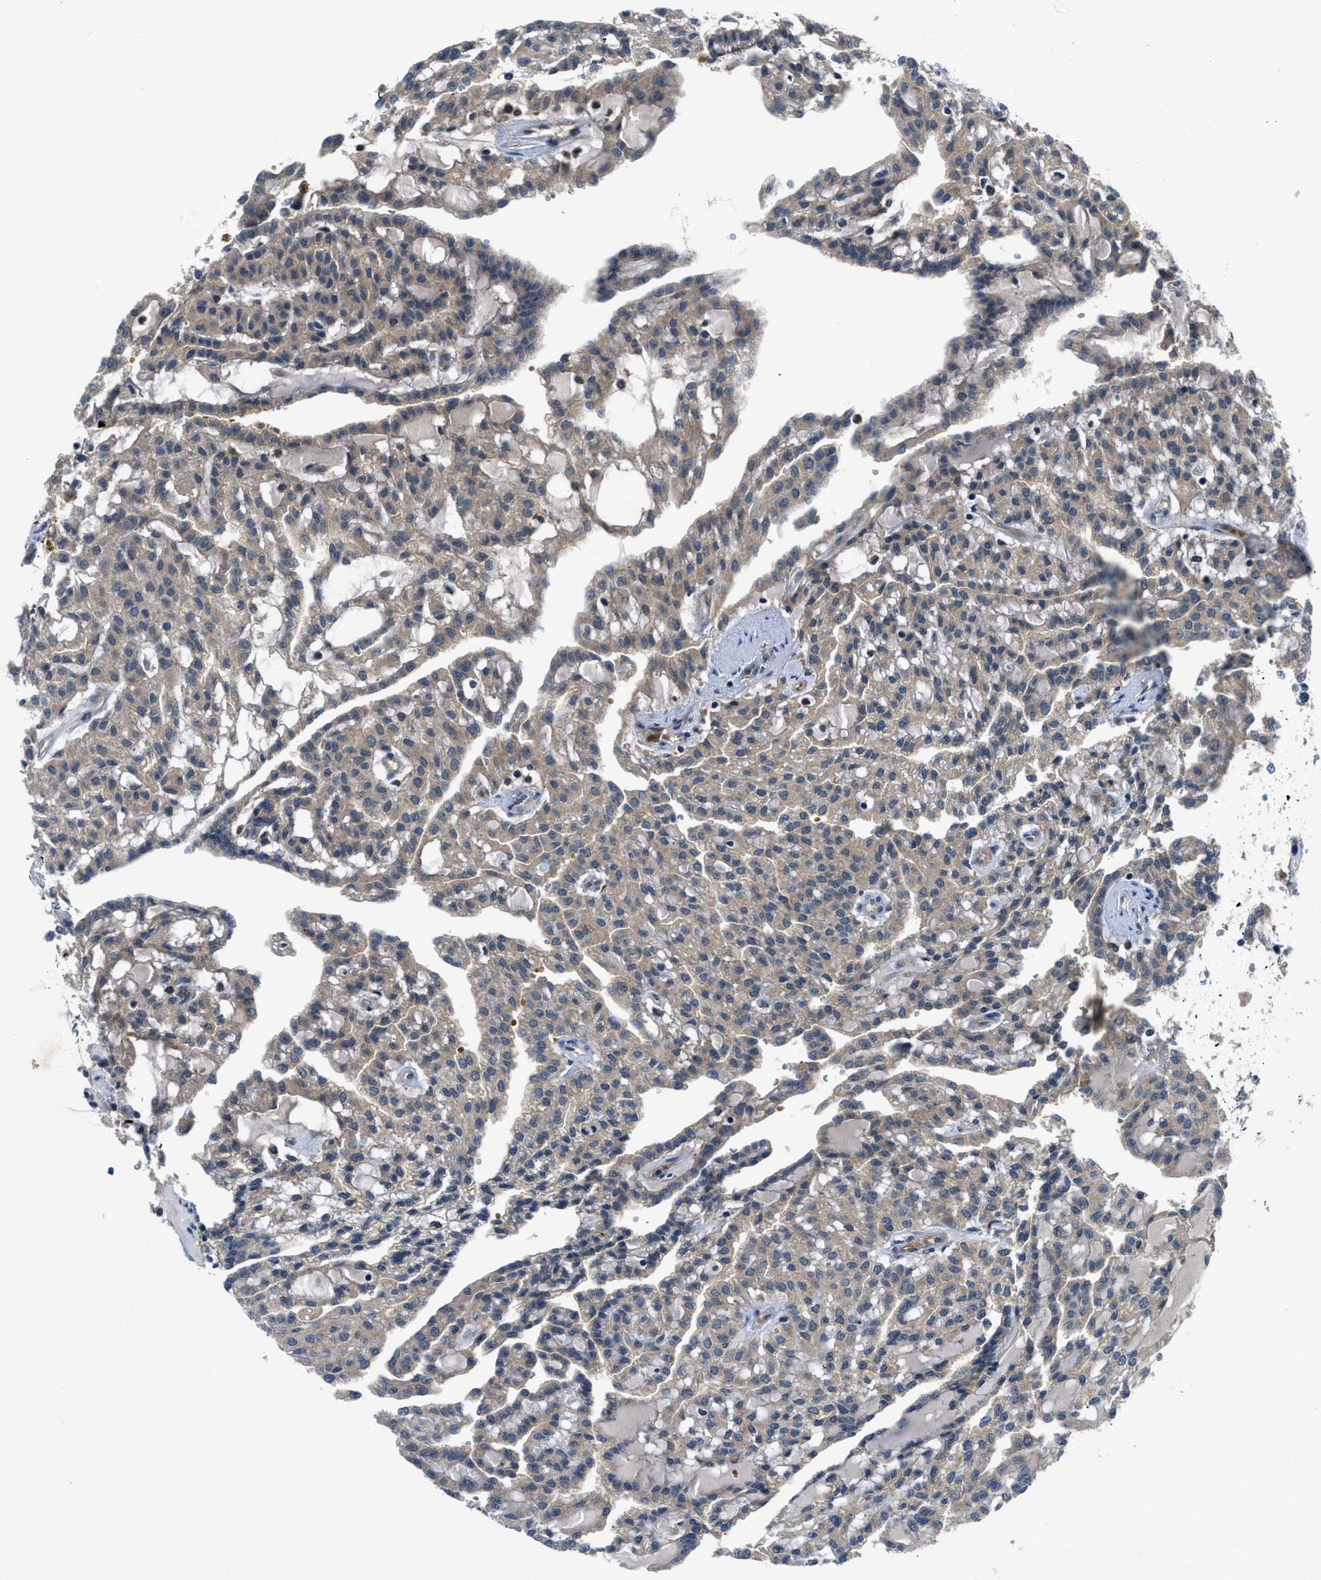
{"staining": {"intensity": "weak", "quantity": ">75%", "location": "cytoplasmic/membranous"}, "tissue": "renal cancer", "cell_type": "Tumor cells", "image_type": "cancer", "snomed": [{"axis": "morphology", "description": "Adenocarcinoma, NOS"}, {"axis": "topography", "description": "Kidney"}], "caption": "Brown immunohistochemical staining in renal cancer shows weak cytoplasmic/membranous positivity in about >75% of tumor cells.", "gene": "PDE7A", "patient": {"sex": "male", "age": 63}}